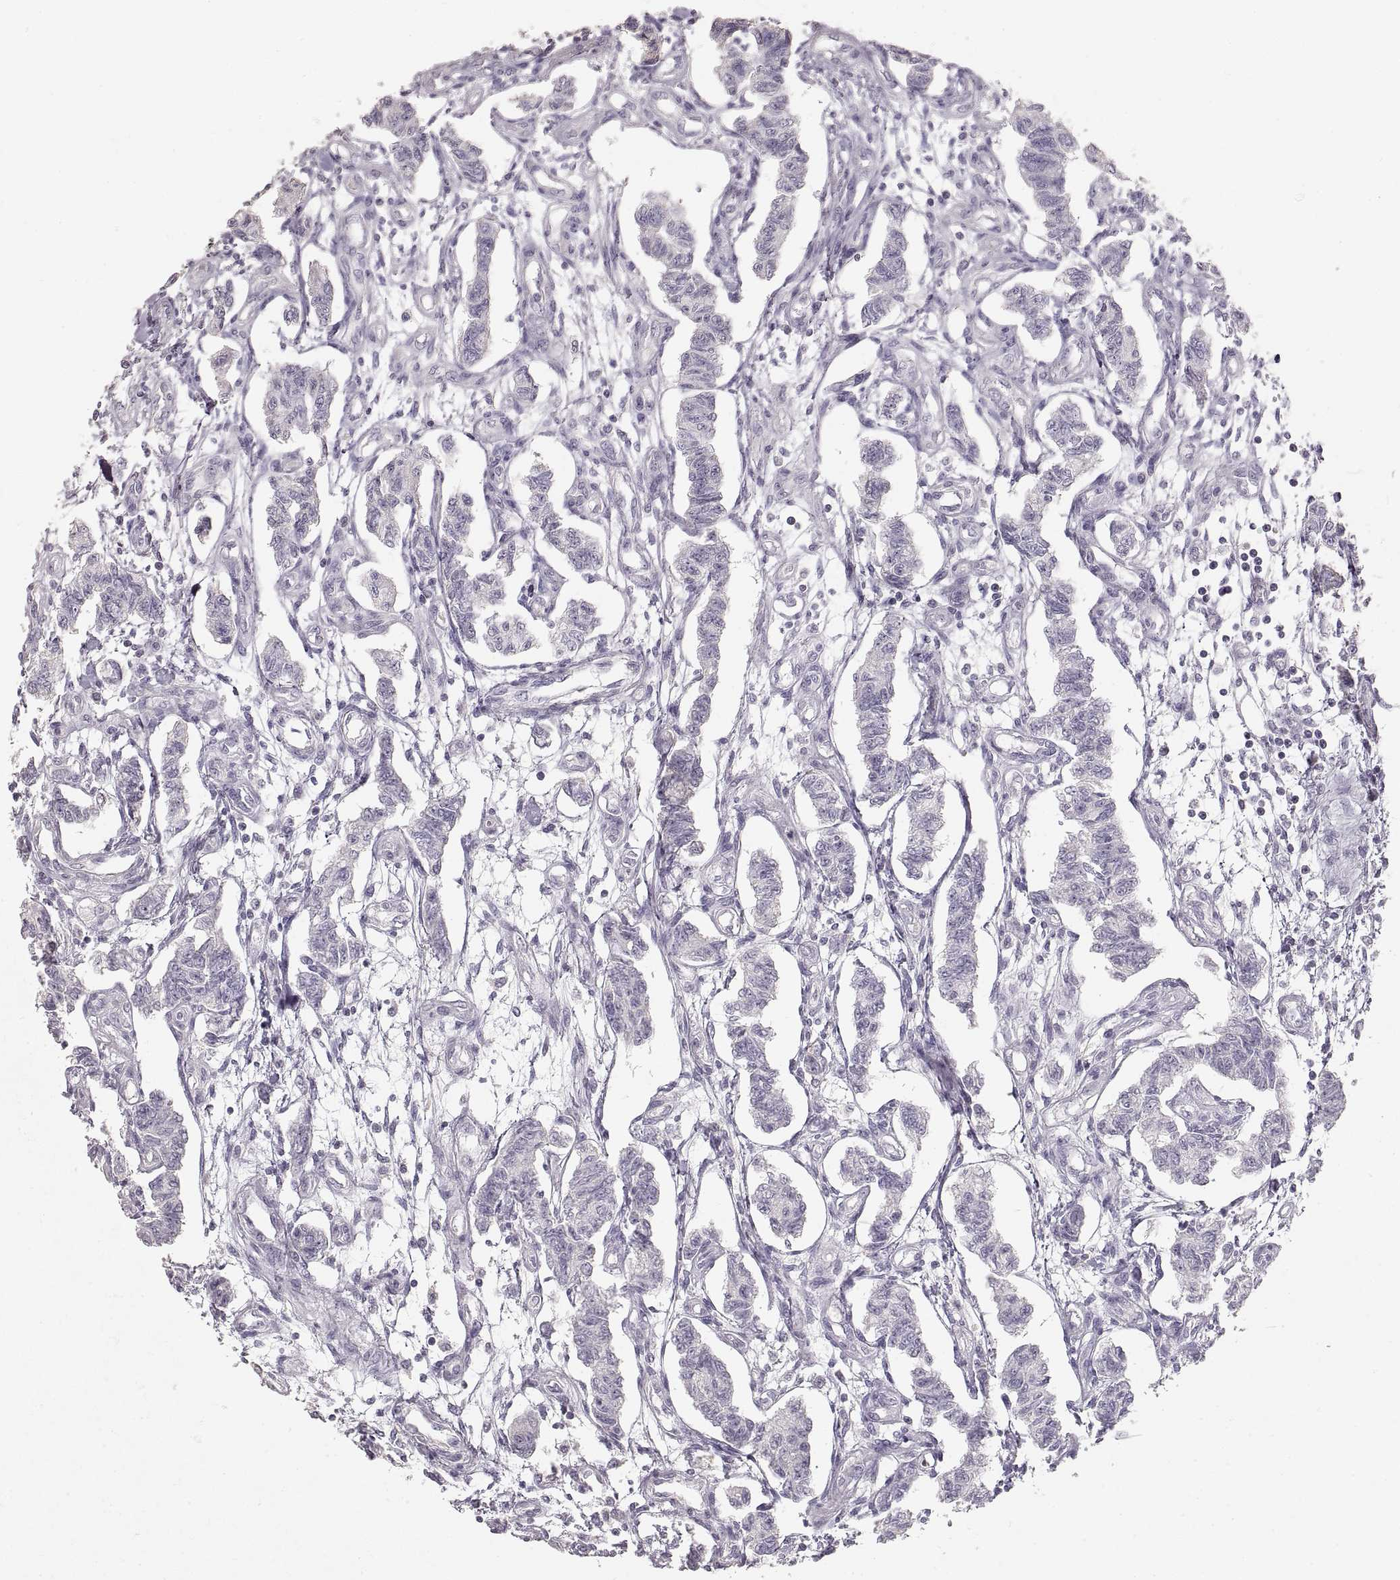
{"staining": {"intensity": "negative", "quantity": "none", "location": "none"}, "tissue": "carcinoid", "cell_type": "Tumor cells", "image_type": "cancer", "snomed": [{"axis": "morphology", "description": "Carcinoid, malignant, NOS"}, {"axis": "topography", "description": "Kidney"}], "caption": "High power microscopy image of an IHC image of carcinoid, revealing no significant positivity in tumor cells.", "gene": "ZP3", "patient": {"sex": "female", "age": 41}}